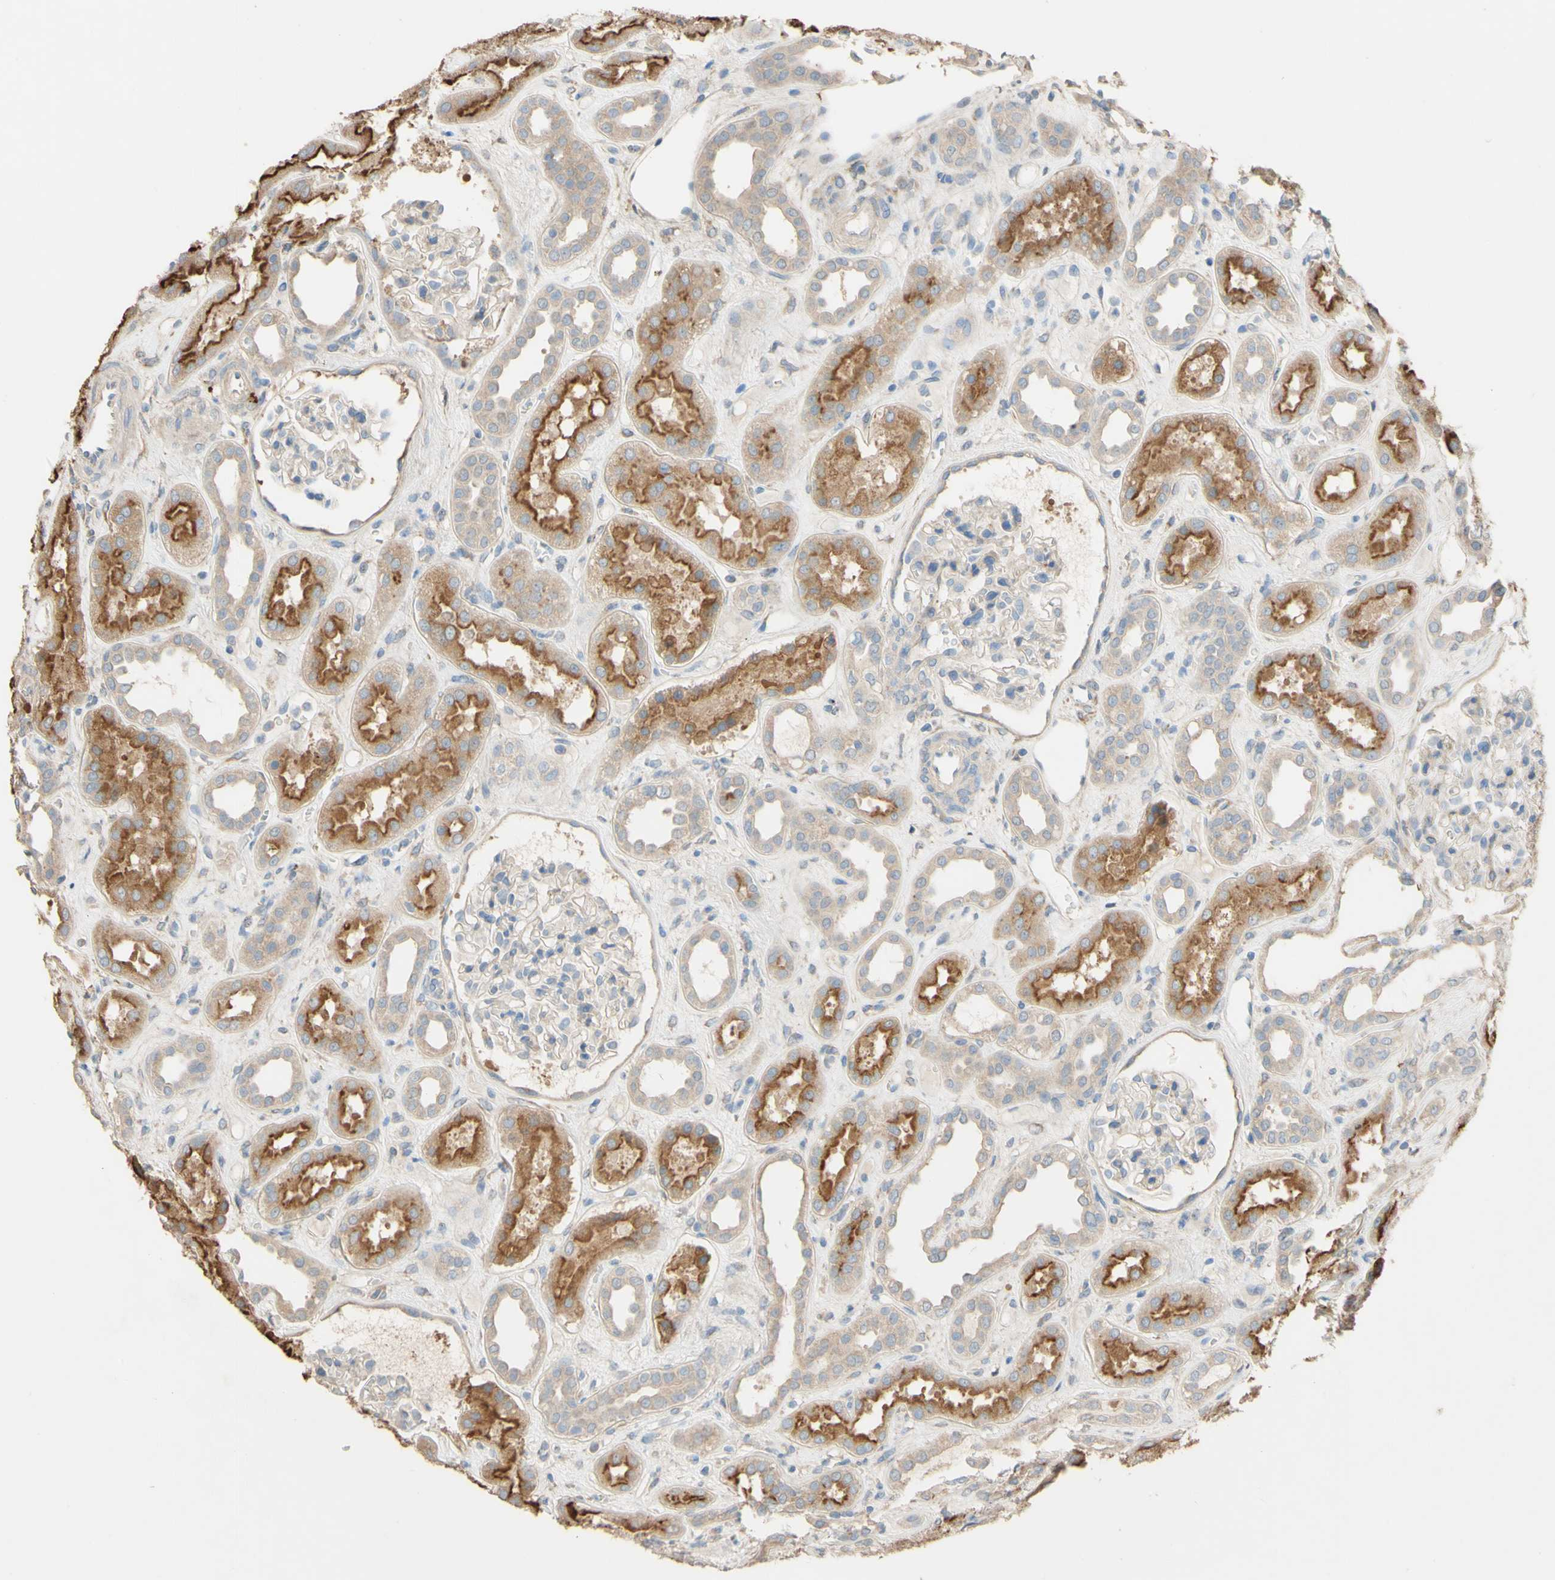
{"staining": {"intensity": "weak", "quantity": "25%-75%", "location": "cytoplasmic/membranous"}, "tissue": "kidney", "cell_type": "Cells in glomeruli", "image_type": "normal", "snomed": [{"axis": "morphology", "description": "Normal tissue, NOS"}, {"axis": "topography", "description": "Kidney"}], "caption": "An immunohistochemistry (IHC) histopathology image of normal tissue is shown. Protein staining in brown highlights weak cytoplasmic/membranous positivity in kidney within cells in glomeruli. (brown staining indicates protein expression, while blue staining denotes nuclei).", "gene": "DKK3", "patient": {"sex": "male", "age": 59}}